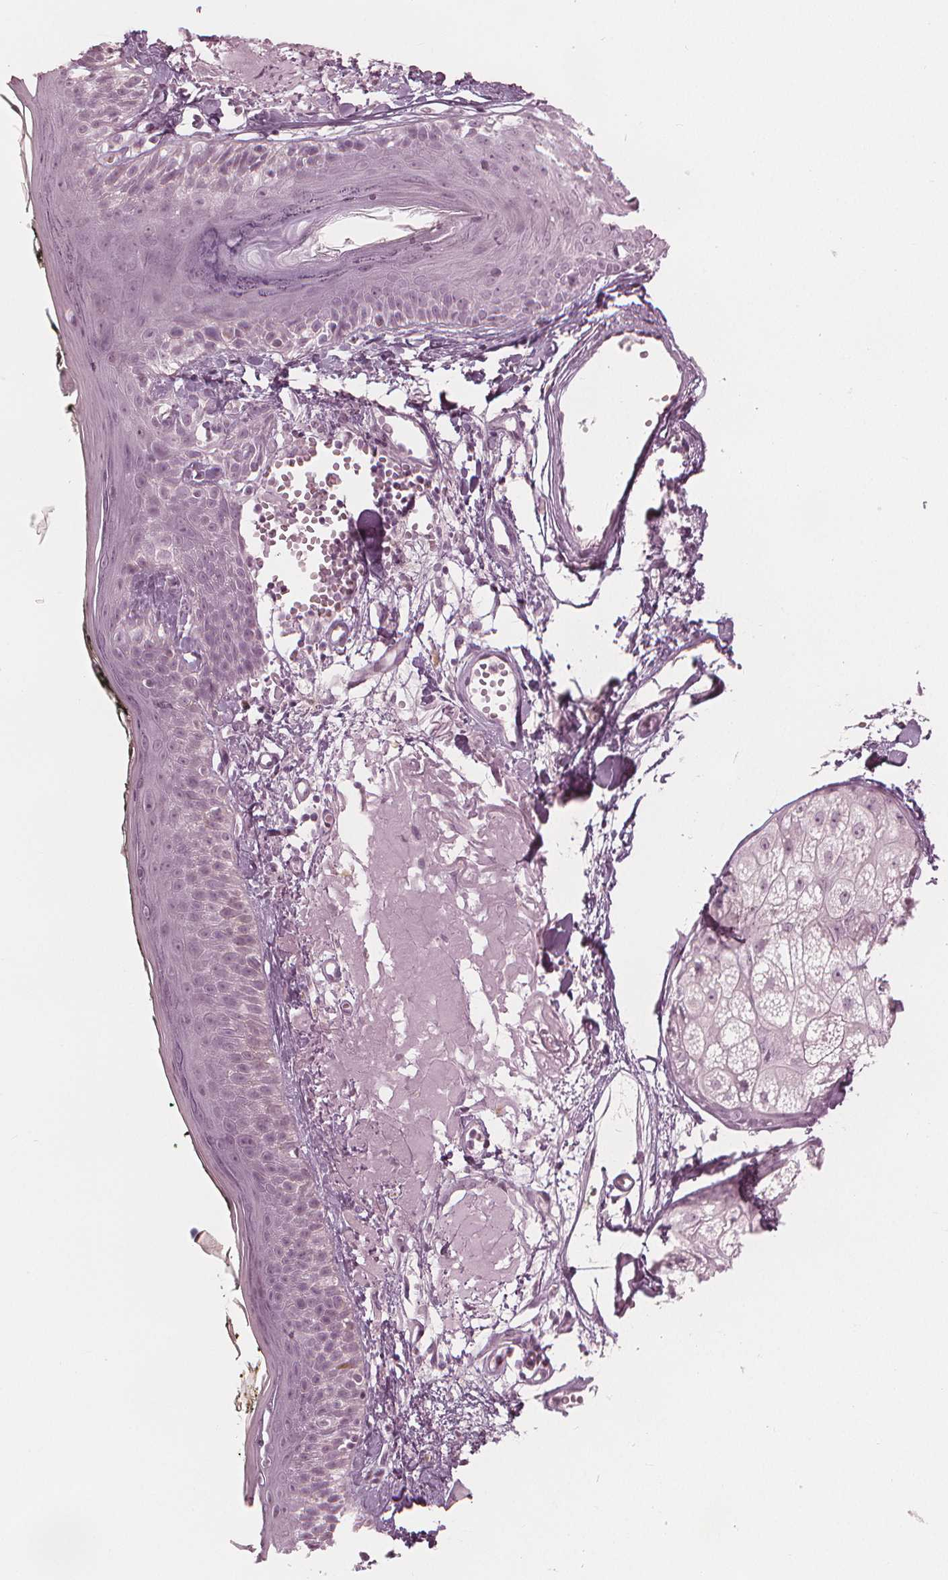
{"staining": {"intensity": "negative", "quantity": "none", "location": "none"}, "tissue": "skin", "cell_type": "Fibroblasts", "image_type": "normal", "snomed": [{"axis": "morphology", "description": "Normal tissue, NOS"}, {"axis": "topography", "description": "Skin"}], "caption": "Immunohistochemistry (IHC) of normal human skin shows no staining in fibroblasts.", "gene": "PAEP", "patient": {"sex": "male", "age": 76}}